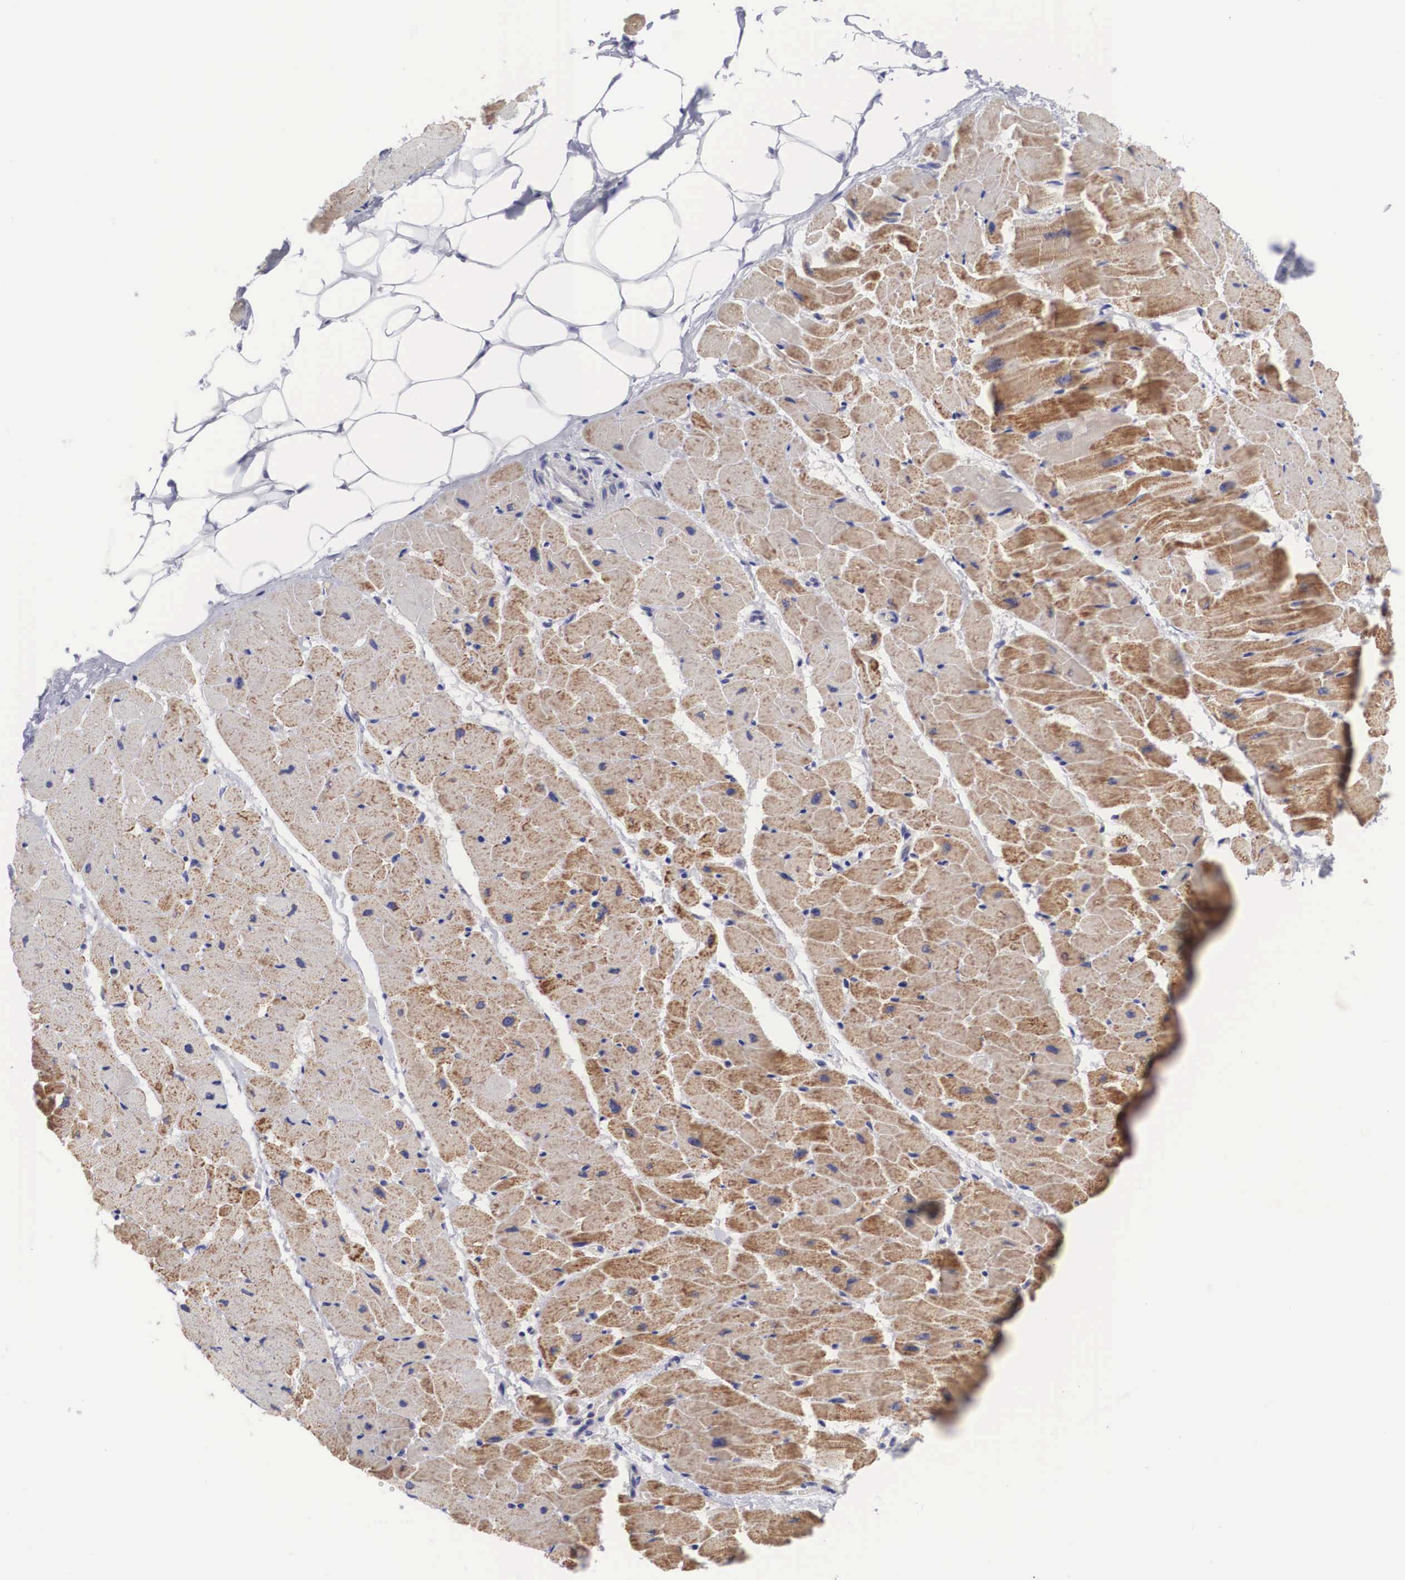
{"staining": {"intensity": "moderate", "quantity": "25%-75%", "location": "cytoplasmic/membranous"}, "tissue": "heart muscle", "cell_type": "Cardiomyocytes", "image_type": "normal", "snomed": [{"axis": "morphology", "description": "Normal tissue, NOS"}, {"axis": "topography", "description": "Heart"}], "caption": "Brown immunohistochemical staining in benign human heart muscle reveals moderate cytoplasmic/membranous expression in approximately 25%-75% of cardiomyocytes. (DAB (3,3'-diaminobenzidine) = brown stain, brightfield microscopy at high magnification).", "gene": "SOX11", "patient": {"sex": "female", "age": 19}}